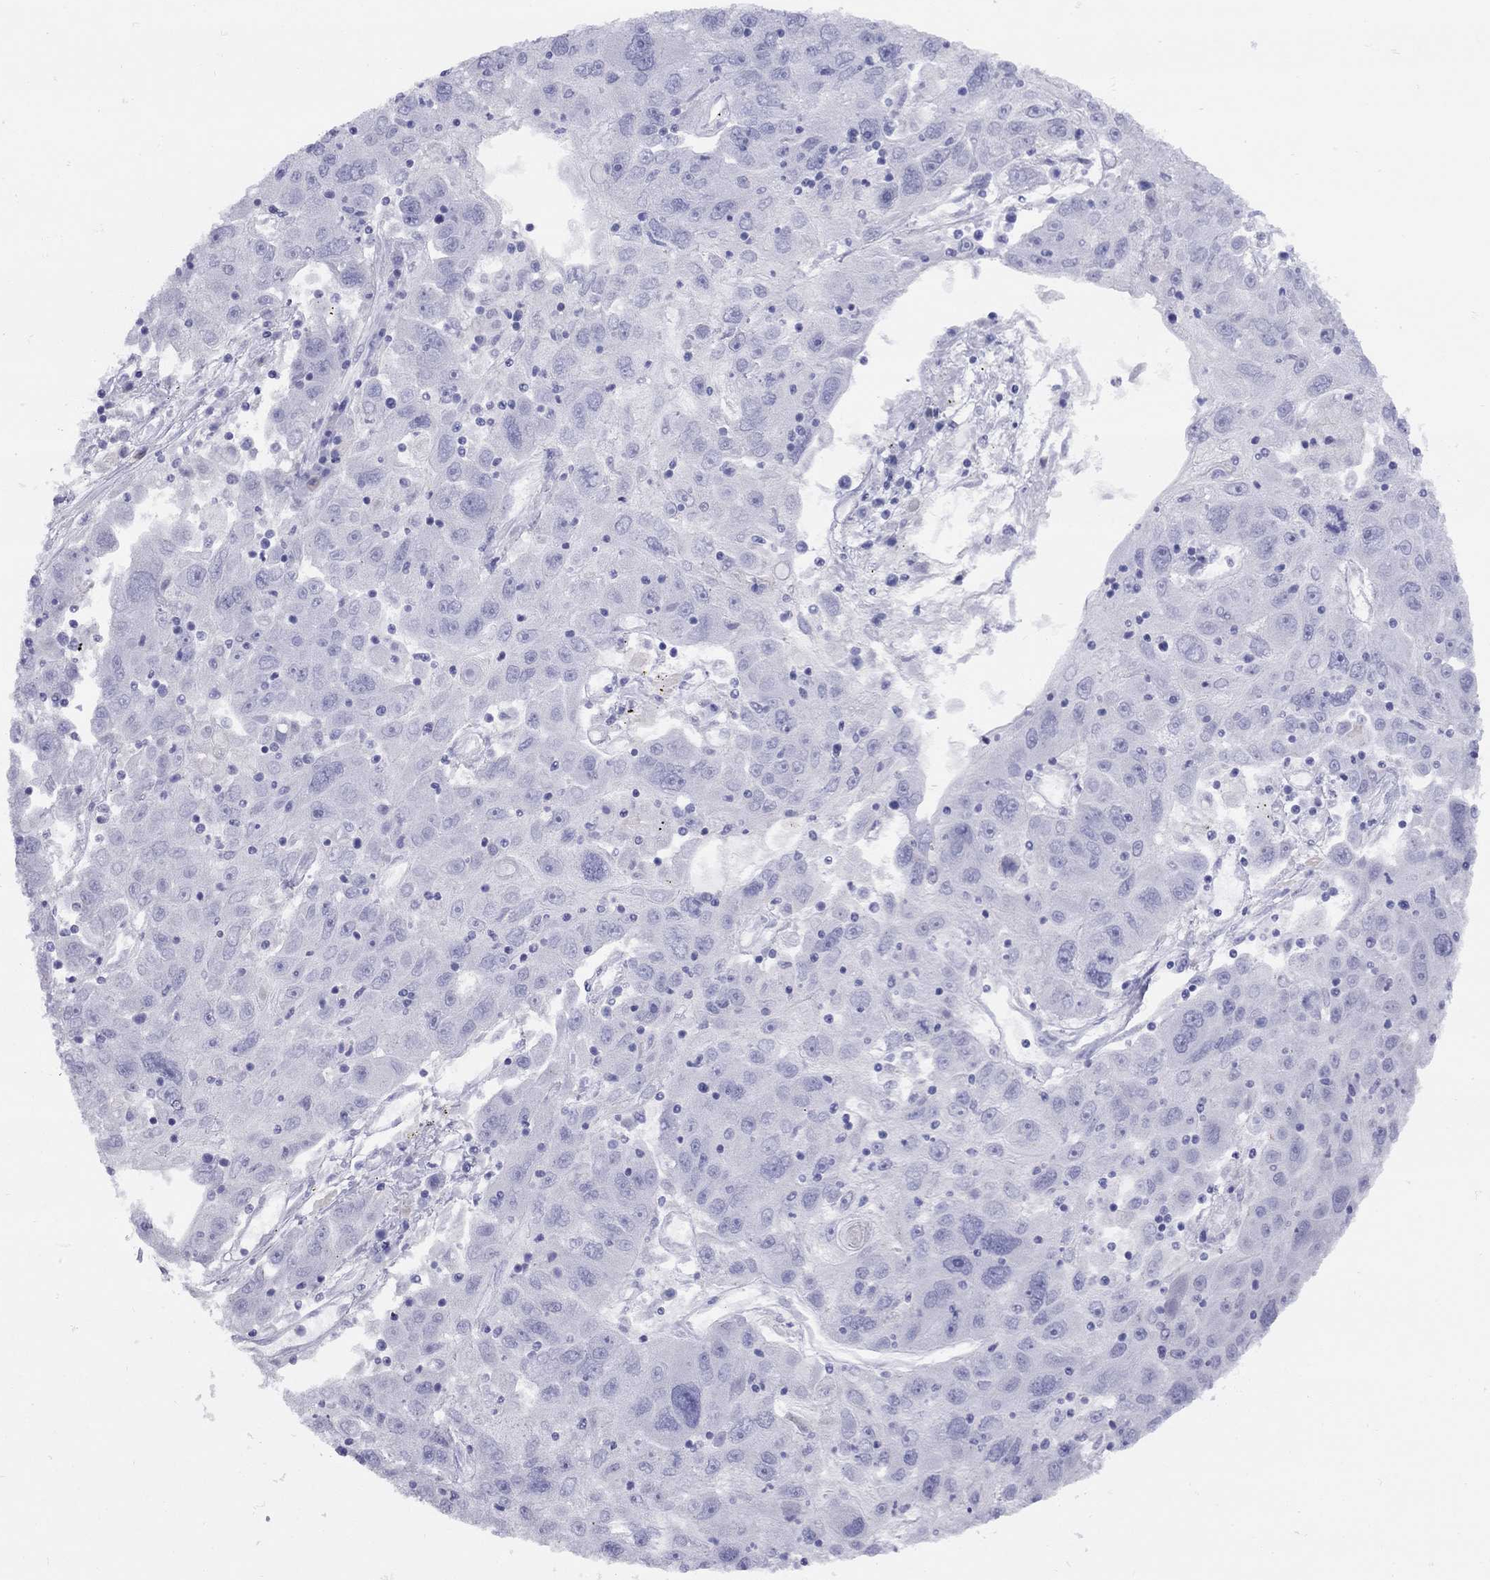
{"staining": {"intensity": "negative", "quantity": "none", "location": "none"}, "tissue": "stomach cancer", "cell_type": "Tumor cells", "image_type": "cancer", "snomed": [{"axis": "morphology", "description": "Adenocarcinoma, NOS"}, {"axis": "topography", "description": "Stomach"}], "caption": "IHC photomicrograph of neoplastic tissue: adenocarcinoma (stomach) stained with DAB reveals no significant protein expression in tumor cells.", "gene": "GRIA2", "patient": {"sex": "male", "age": 56}}